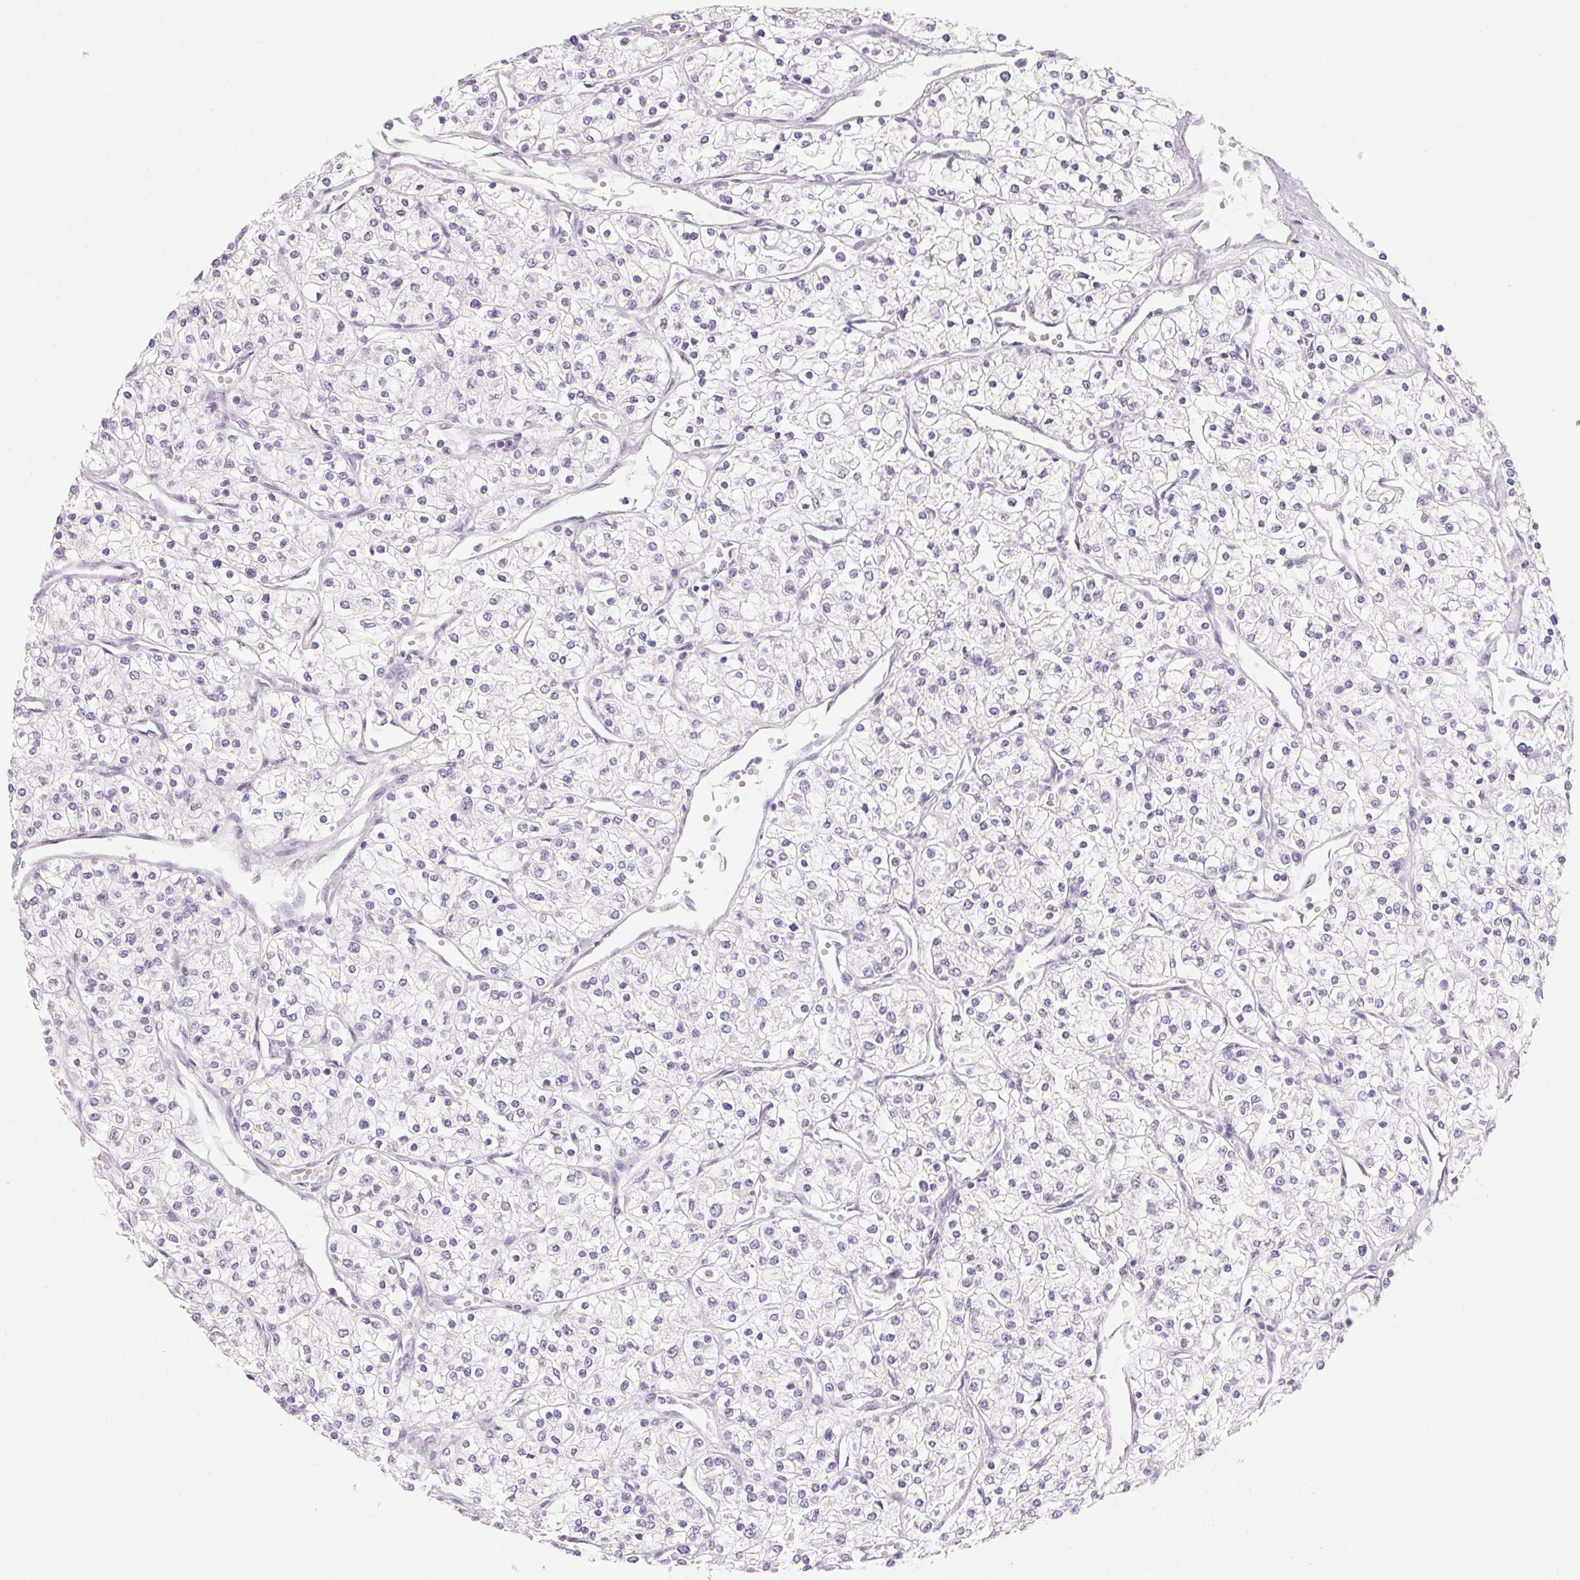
{"staining": {"intensity": "negative", "quantity": "none", "location": "none"}, "tissue": "renal cancer", "cell_type": "Tumor cells", "image_type": "cancer", "snomed": [{"axis": "morphology", "description": "Adenocarcinoma, NOS"}, {"axis": "topography", "description": "Kidney"}], "caption": "A high-resolution histopathology image shows immunohistochemistry (IHC) staining of adenocarcinoma (renal), which reveals no significant expression in tumor cells.", "gene": "BPIFB2", "patient": {"sex": "male", "age": 80}}